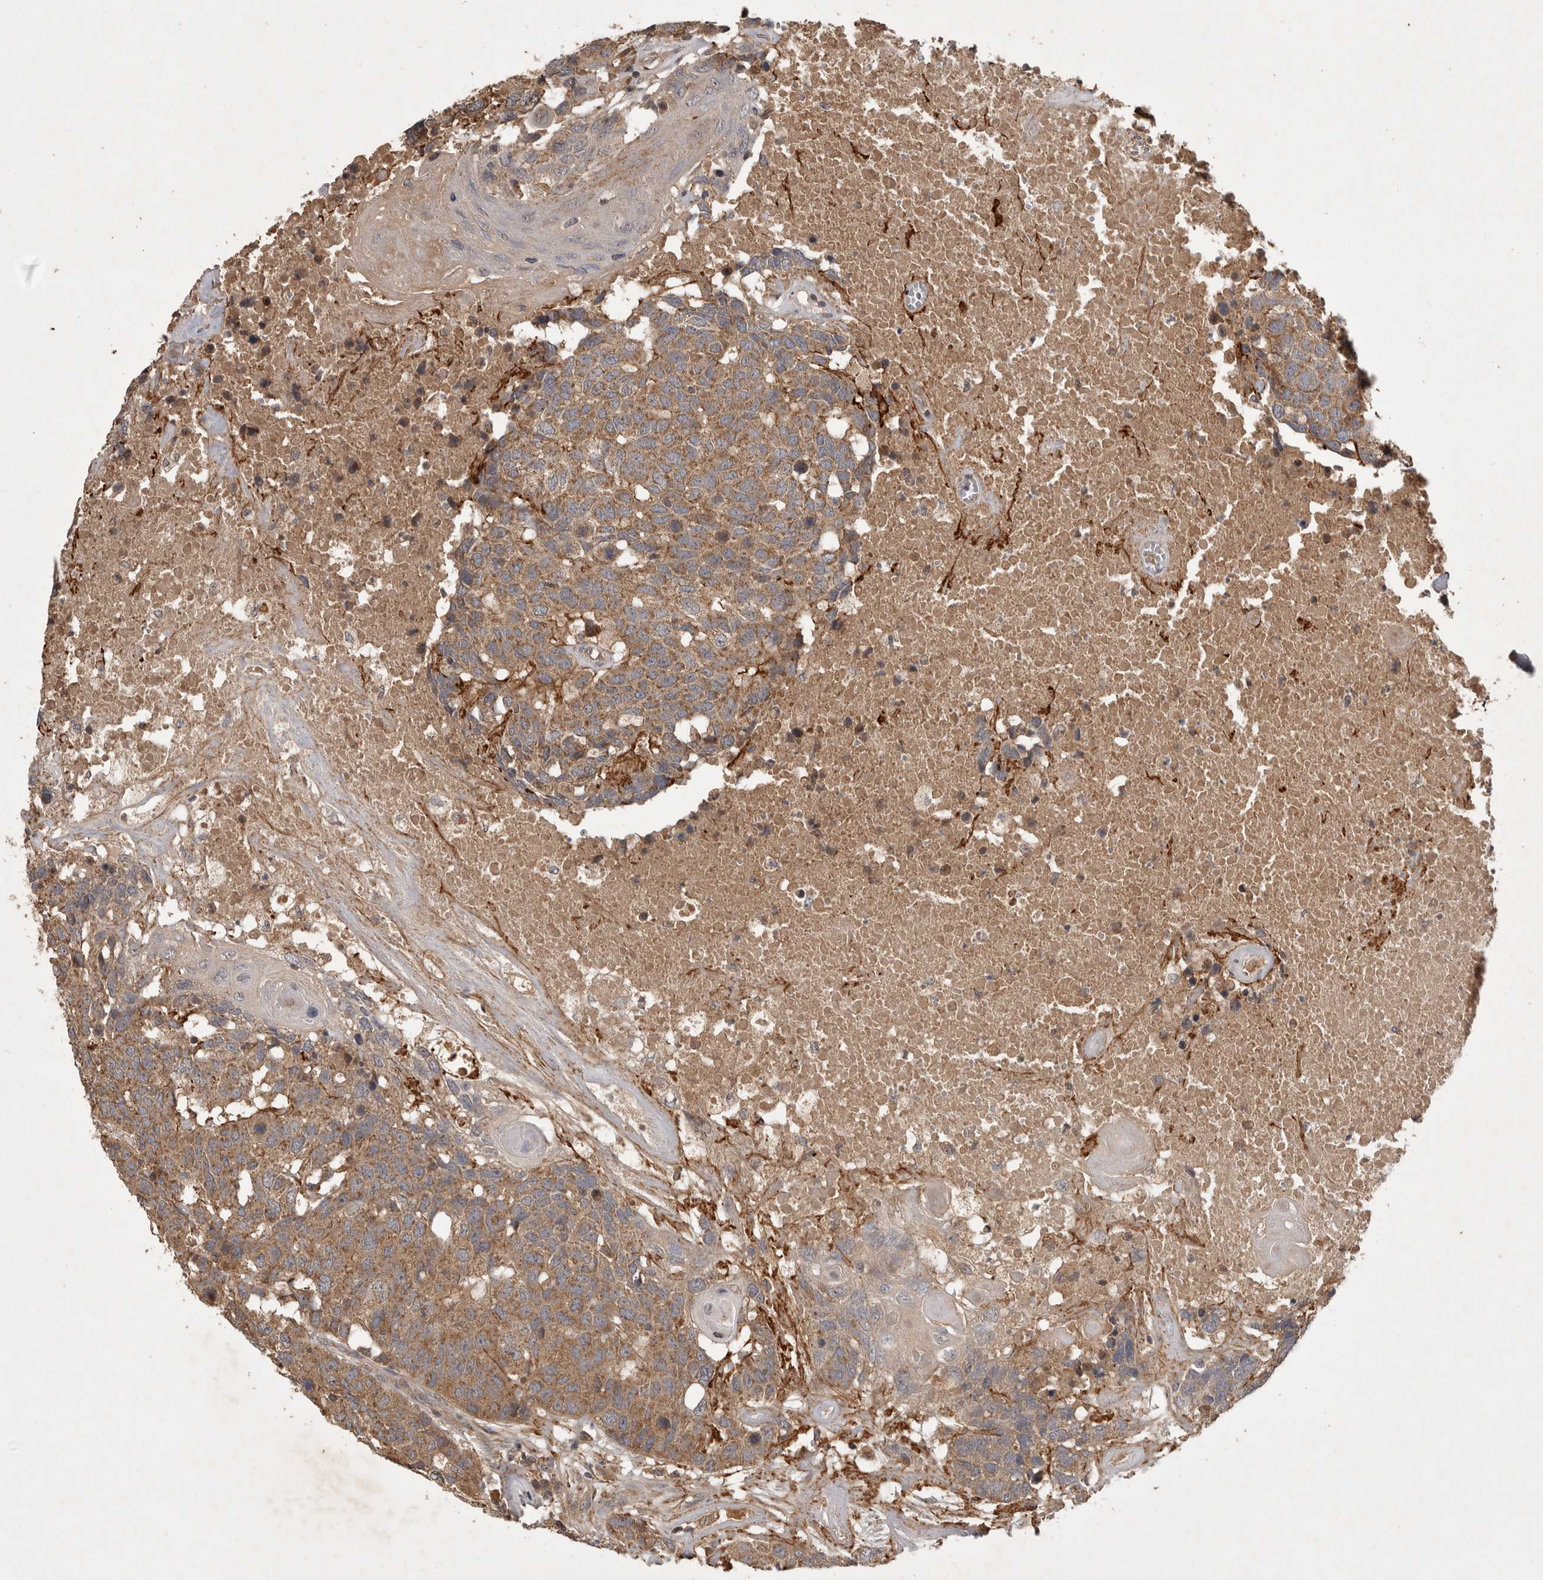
{"staining": {"intensity": "moderate", "quantity": ">75%", "location": "cytoplasmic/membranous"}, "tissue": "head and neck cancer", "cell_type": "Tumor cells", "image_type": "cancer", "snomed": [{"axis": "morphology", "description": "Squamous cell carcinoma, NOS"}, {"axis": "topography", "description": "Head-Neck"}], "caption": "Immunohistochemistry (DAB (3,3'-diaminobenzidine)) staining of head and neck squamous cell carcinoma displays moderate cytoplasmic/membranous protein positivity in approximately >75% of tumor cells.", "gene": "TRMT61B", "patient": {"sex": "male", "age": 66}}